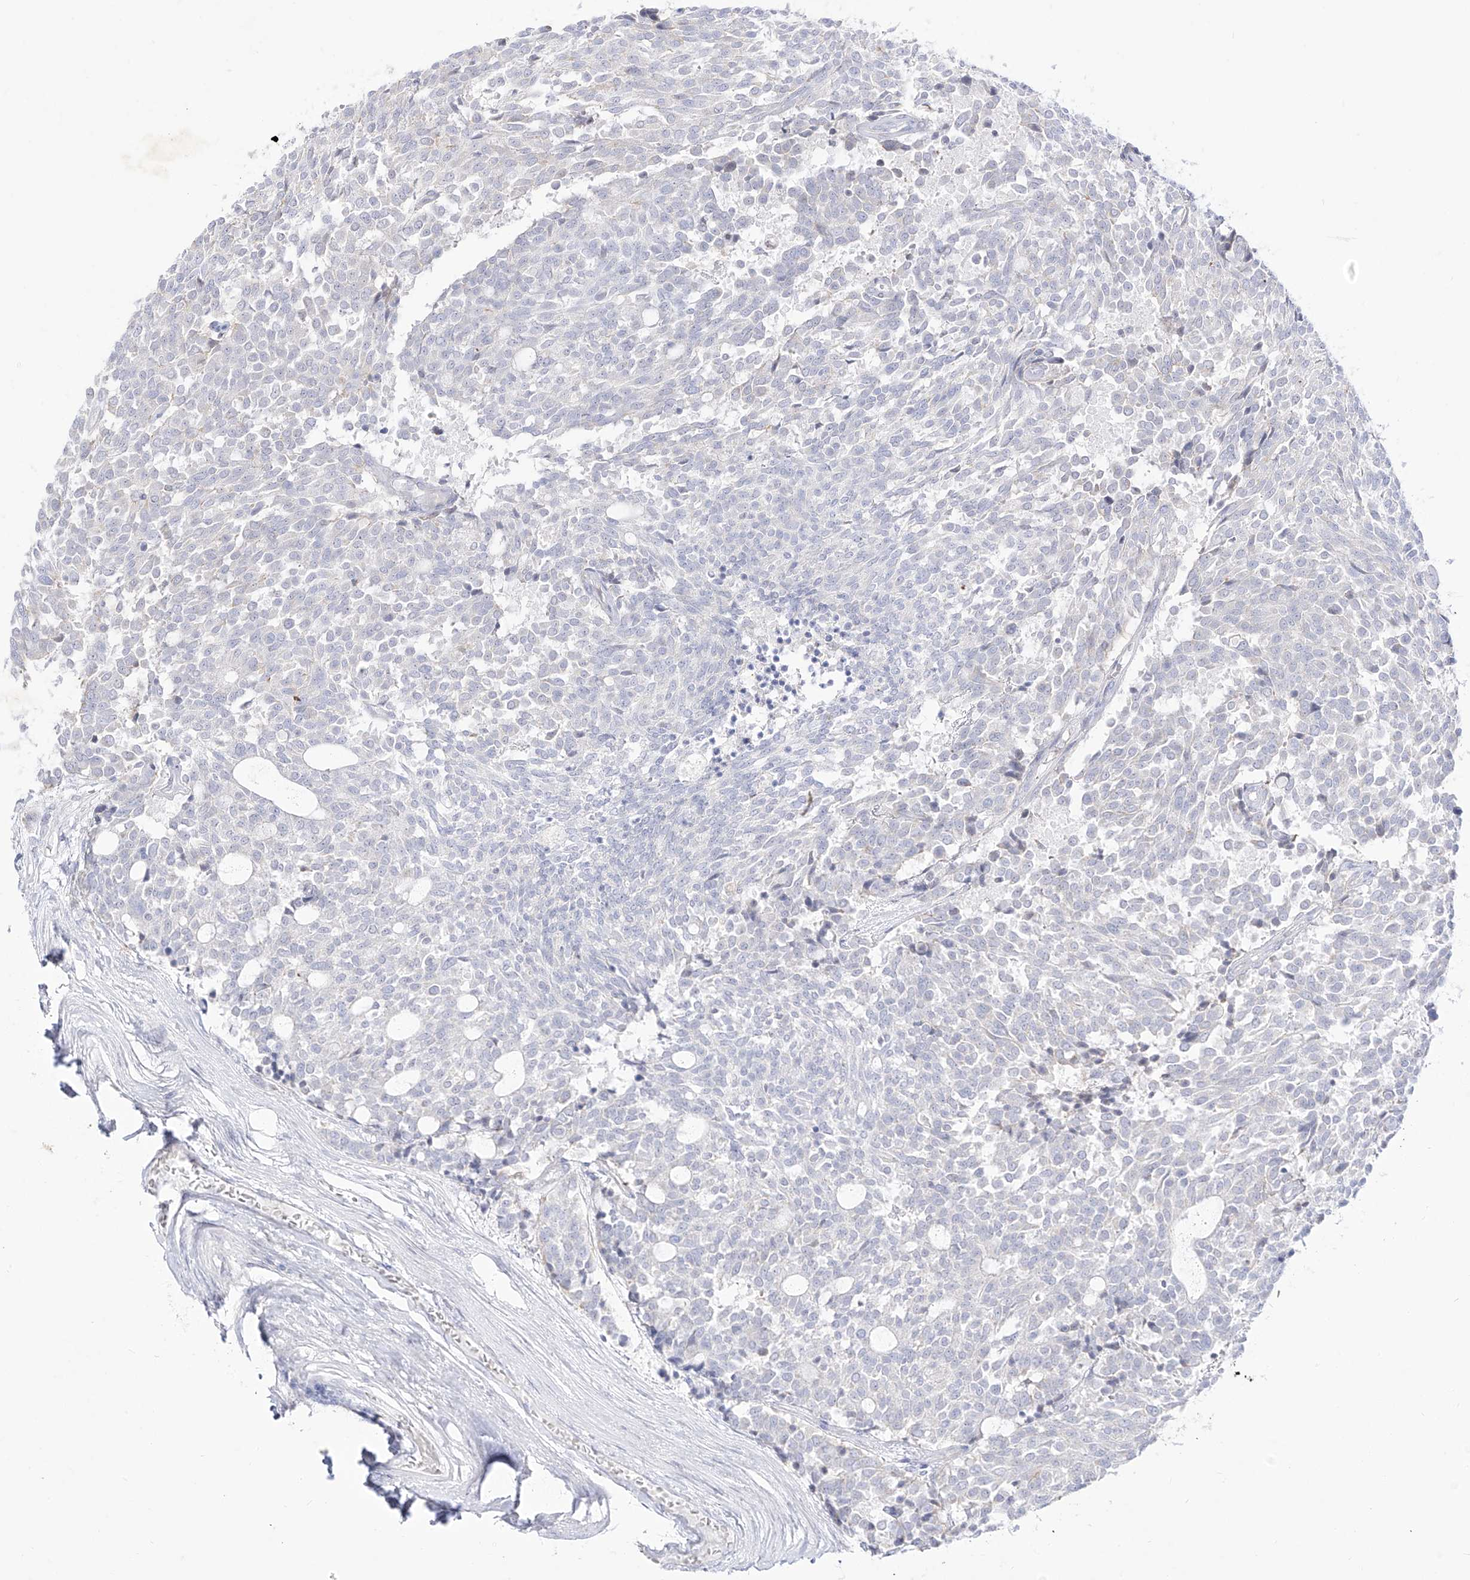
{"staining": {"intensity": "negative", "quantity": "none", "location": "none"}, "tissue": "carcinoid", "cell_type": "Tumor cells", "image_type": "cancer", "snomed": [{"axis": "morphology", "description": "Carcinoid, malignant, NOS"}, {"axis": "topography", "description": "Pancreas"}], "caption": "The histopathology image shows no staining of tumor cells in carcinoid (malignant).", "gene": "DMKN", "patient": {"sex": "female", "age": 54}}